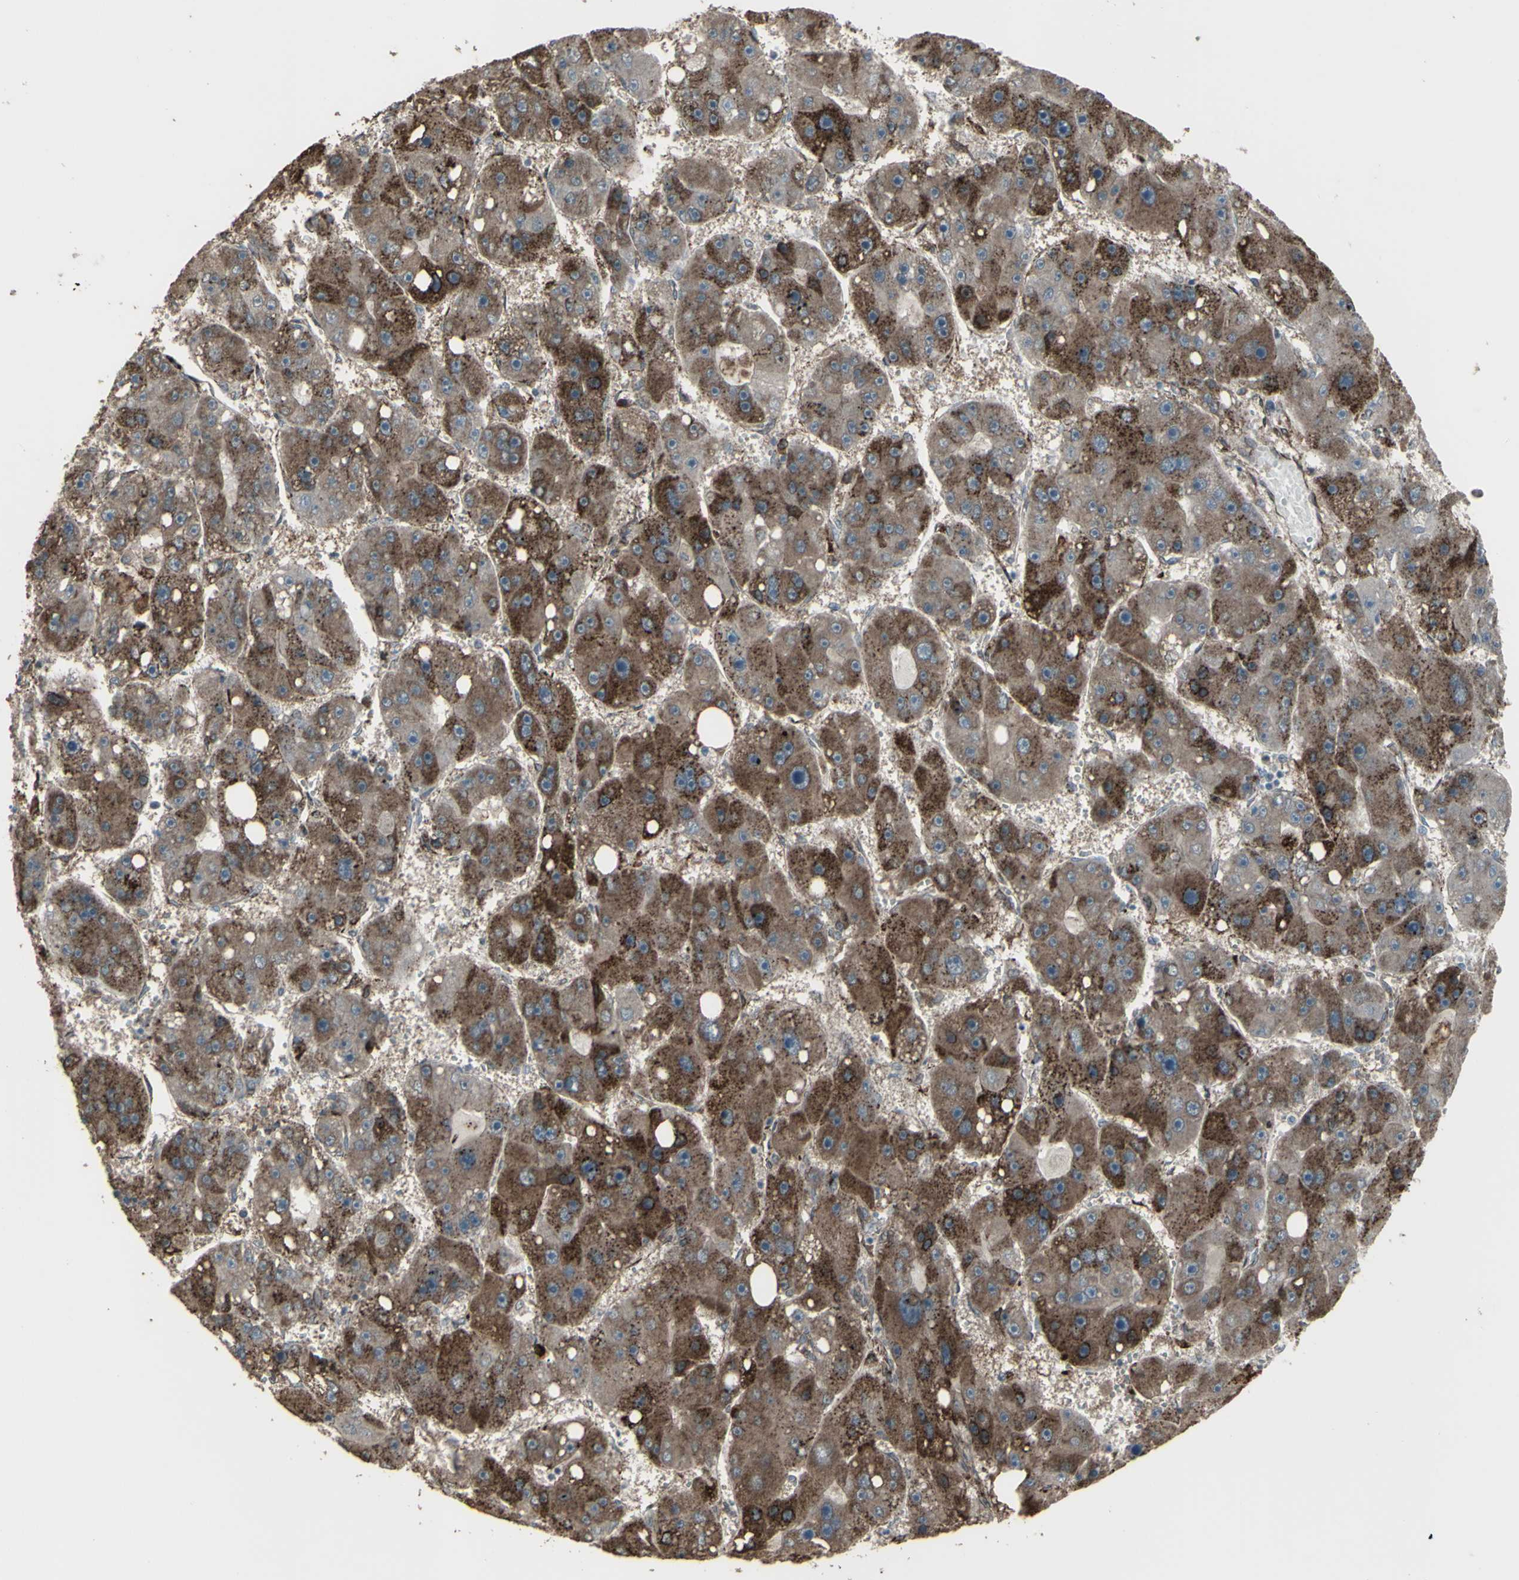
{"staining": {"intensity": "moderate", "quantity": ">75%", "location": "cytoplasmic/membranous"}, "tissue": "liver cancer", "cell_type": "Tumor cells", "image_type": "cancer", "snomed": [{"axis": "morphology", "description": "Carcinoma, Hepatocellular, NOS"}, {"axis": "topography", "description": "Liver"}], "caption": "An IHC image of tumor tissue is shown. Protein staining in brown labels moderate cytoplasmic/membranous positivity in liver hepatocellular carcinoma within tumor cells. (DAB (3,3'-diaminobenzidine) = brown stain, brightfield microscopy at high magnification).", "gene": "SMO", "patient": {"sex": "female", "age": 61}}